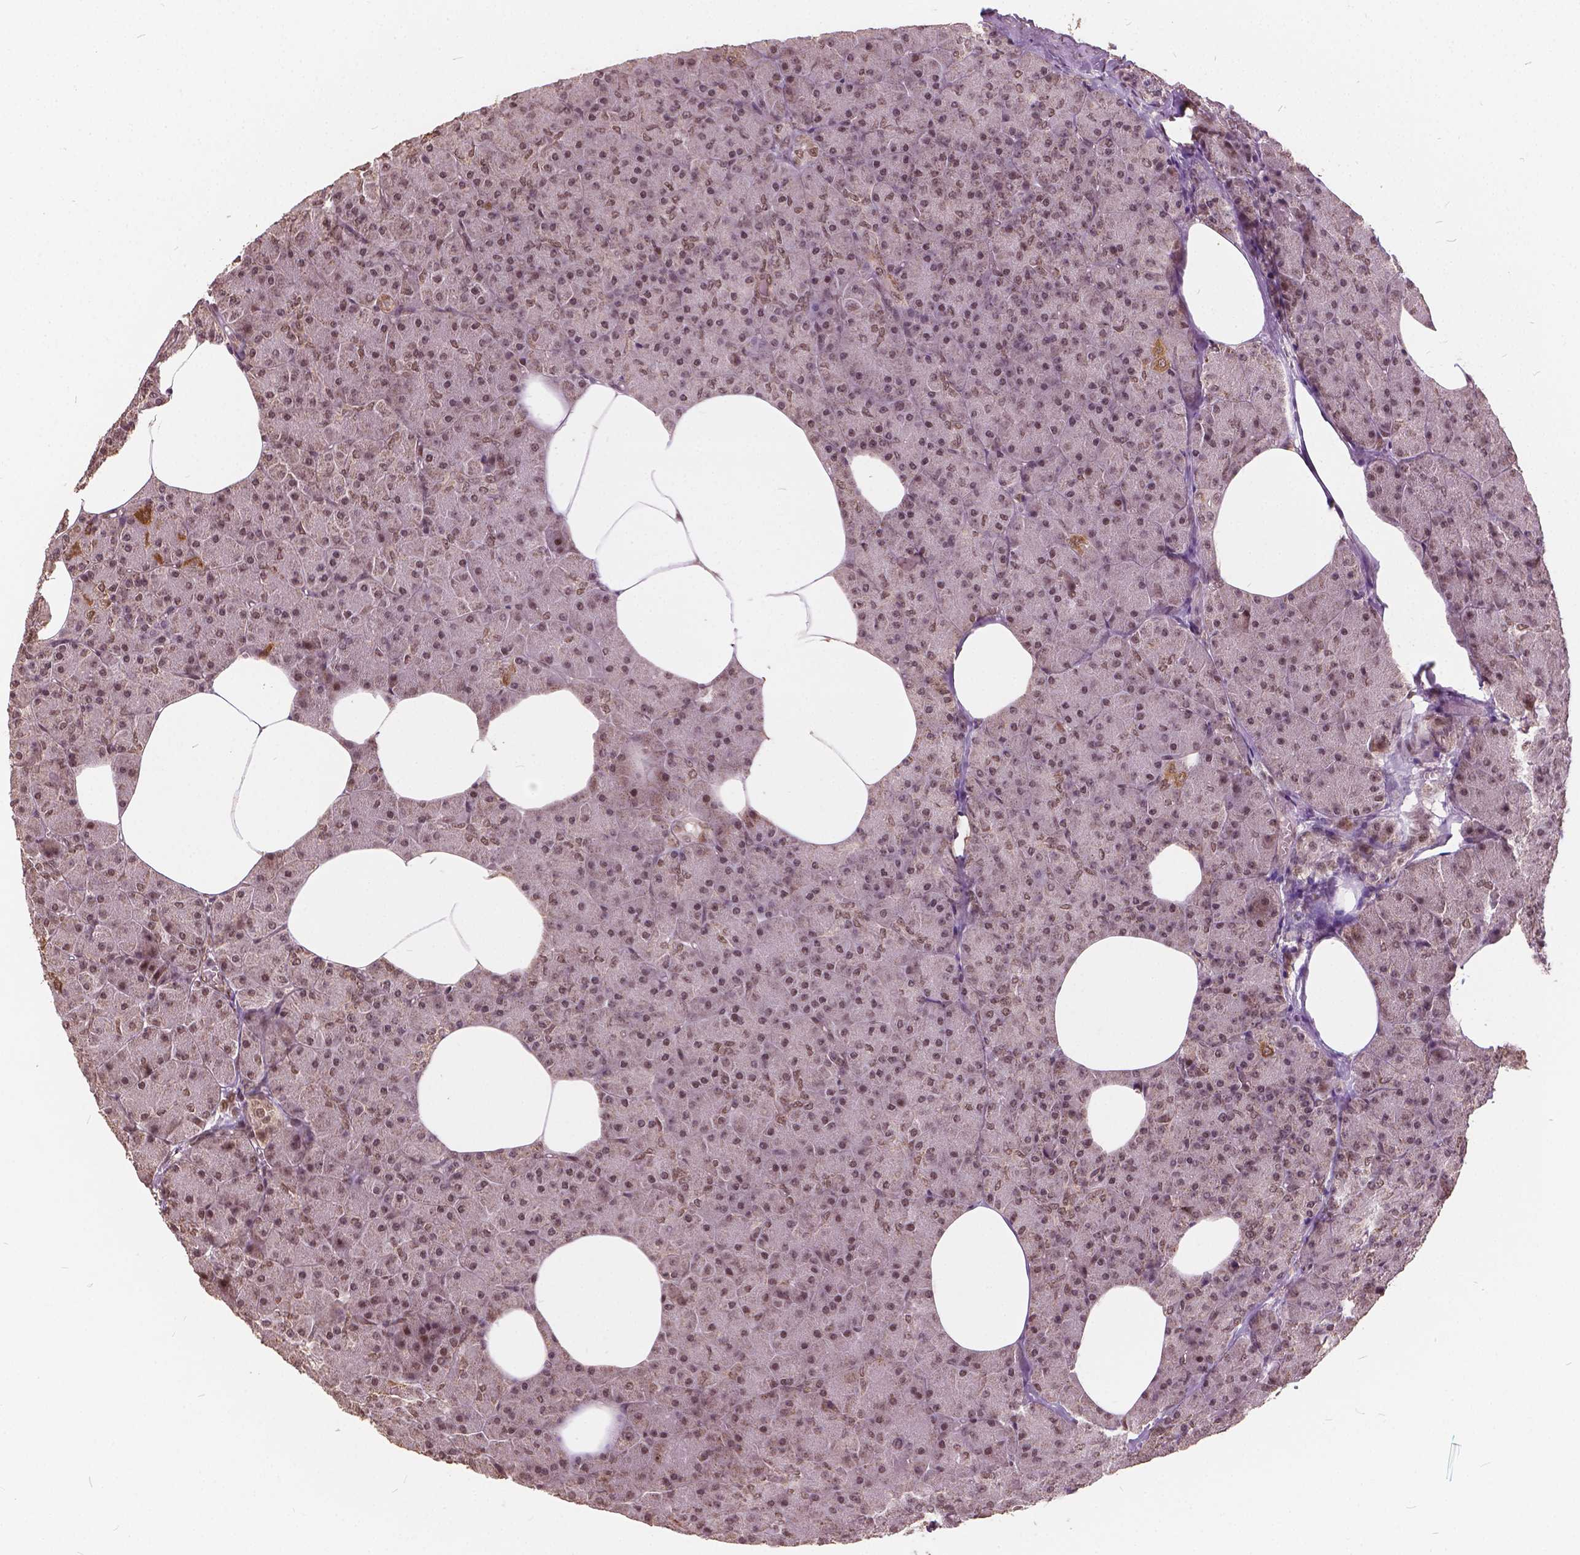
{"staining": {"intensity": "moderate", "quantity": ">75%", "location": "cytoplasmic/membranous,nuclear"}, "tissue": "pancreas", "cell_type": "Exocrine glandular cells", "image_type": "normal", "snomed": [{"axis": "morphology", "description": "Normal tissue, NOS"}, {"axis": "topography", "description": "Pancreas"}], "caption": "The immunohistochemical stain labels moderate cytoplasmic/membranous,nuclear positivity in exocrine glandular cells of benign pancreas. (DAB (3,3'-diaminobenzidine) = brown stain, brightfield microscopy at high magnification).", "gene": "GPS2", "patient": {"sex": "female", "age": 45}}